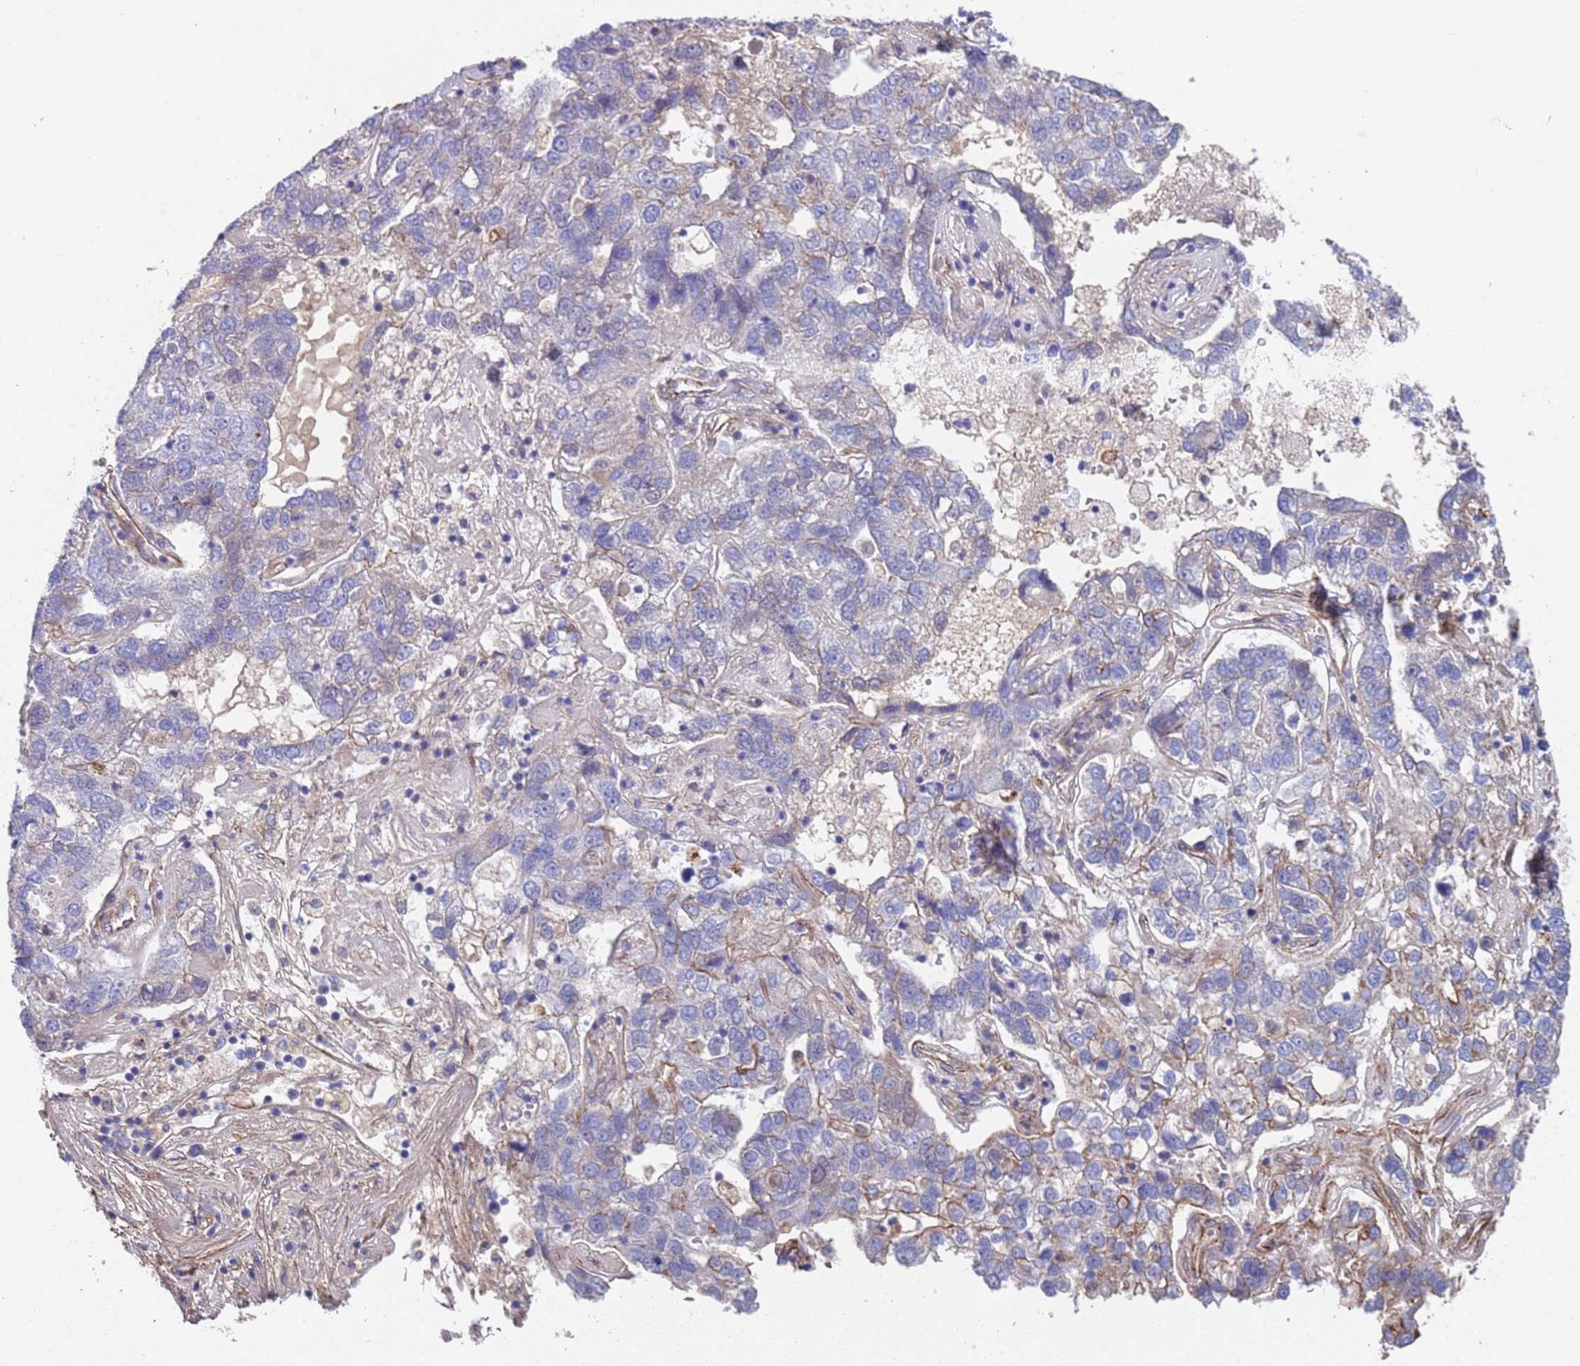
{"staining": {"intensity": "negative", "quantity": "none", "location": "none"}, "tissue": "pancreatic cancer", "cell_type": "Tumor cells", "image_type": "cancer", "snomed": [{"axis": "morphology", "description": "Adenocarcinoma, NOS"}, {"axis": "topography", "description": "Pancreas"}], "caption": "High power microscopy histopathology image of an immunohistochemistry (IHC) histopathology image of adenocarcinoma (pancreatic), revealing no significant staining in tumor cells. (Stains: DAB immunohistochemistry (IHC) with hematoxylin counter stain, Microscopy: brightfield microscopy at high magnification).", "gene": "JAKMIP2", "patient": {"sex": "female", "age": 61}}